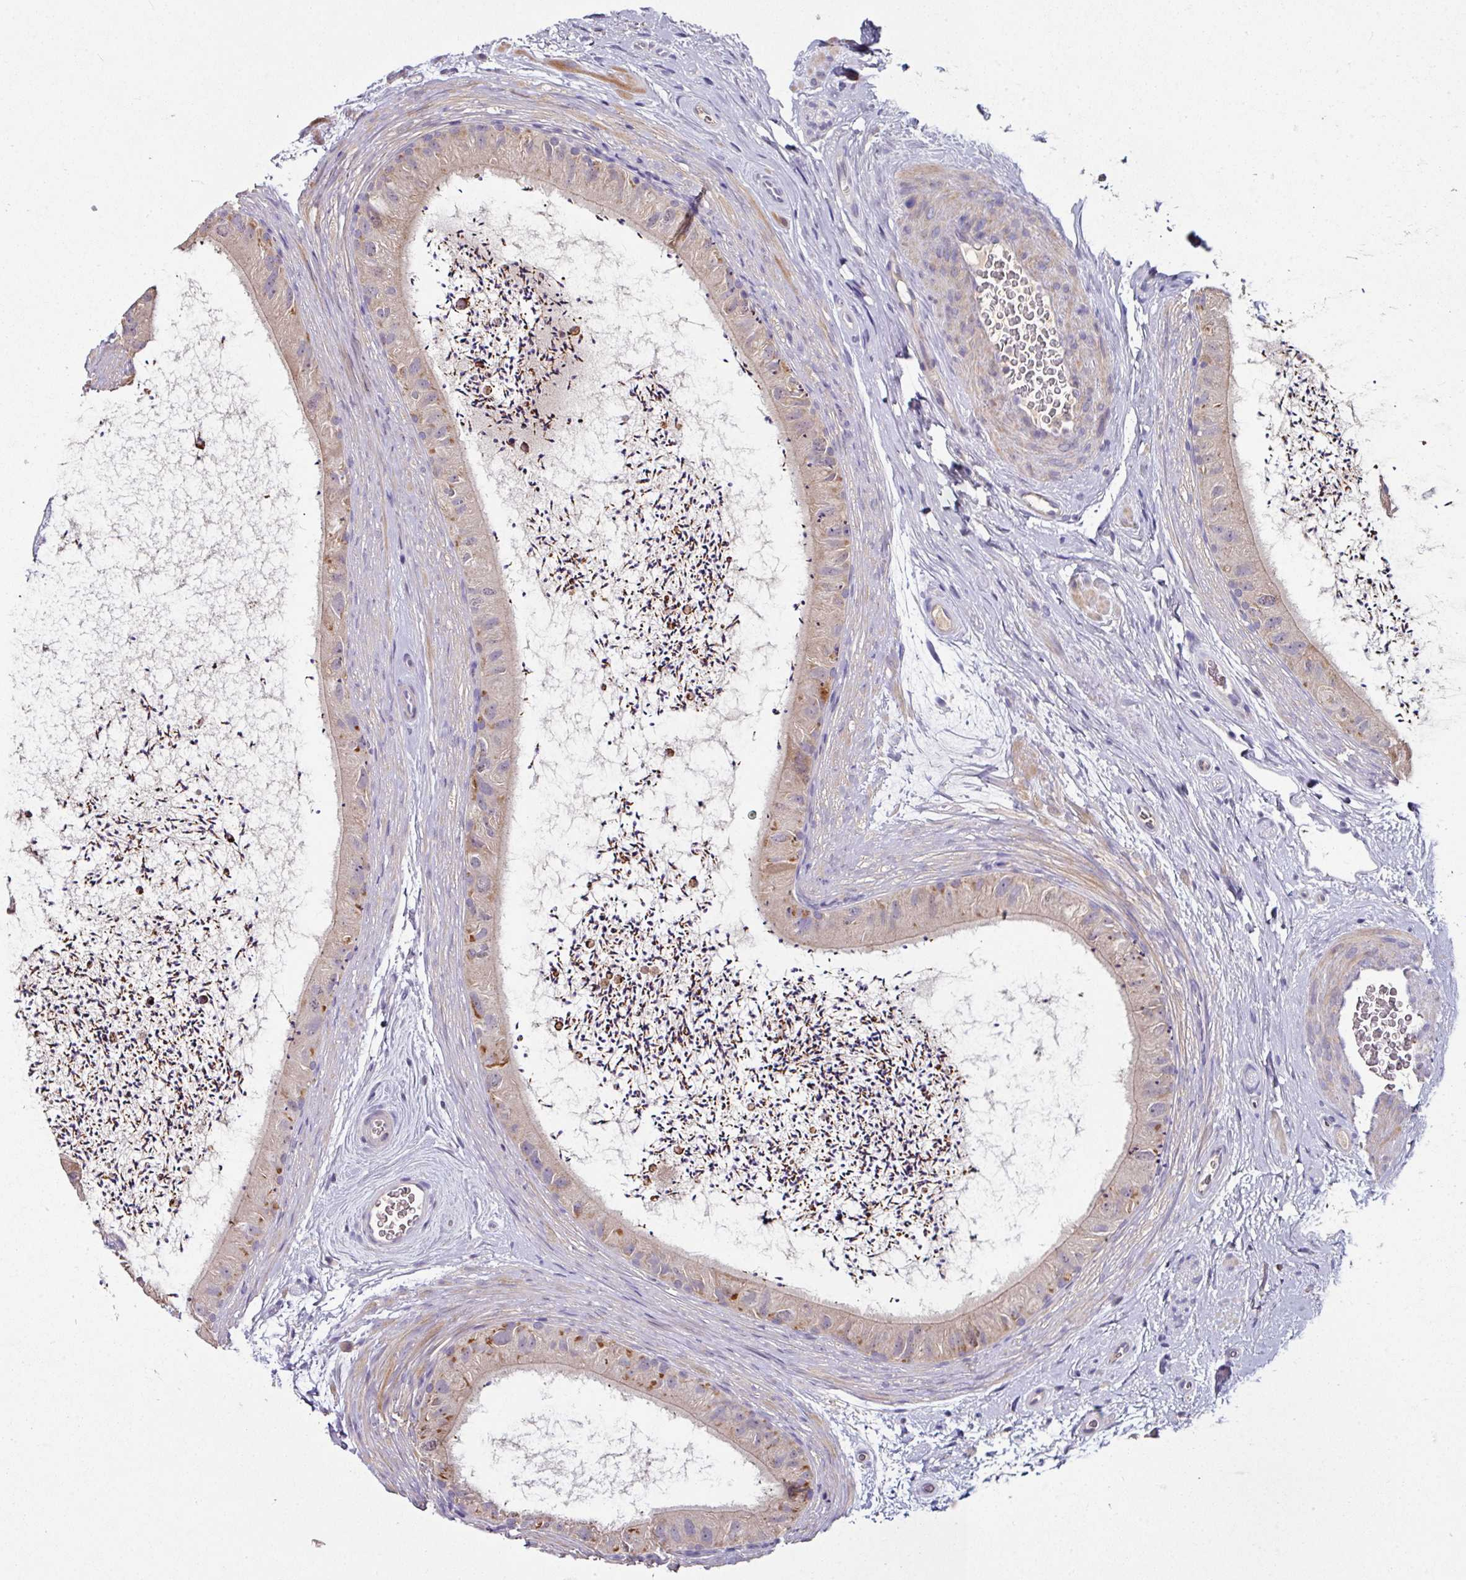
{"staining": {"intensity": "weak", "quantity": ">75%", "location": "cytoplasmic/membranous"}, "tissue": "epididymis", "cell_type": "Glandular cells", "image_type": "normal", "snomed": [{"axis": "morphology", "description": "Normal tissue, NOS"}, {"axis": "topography", "description": "Epididymis"}], "caption": "Epididymis was stained to show a protein in brown. There is low levels of weak cytoplasmic/membranous expression in approximately >75% of glandular cells. The protein is shown in brown color, while the nuclei are stained blue.", "gene": "AEBP2", "patient": {"sex": "male", "age": 50}}